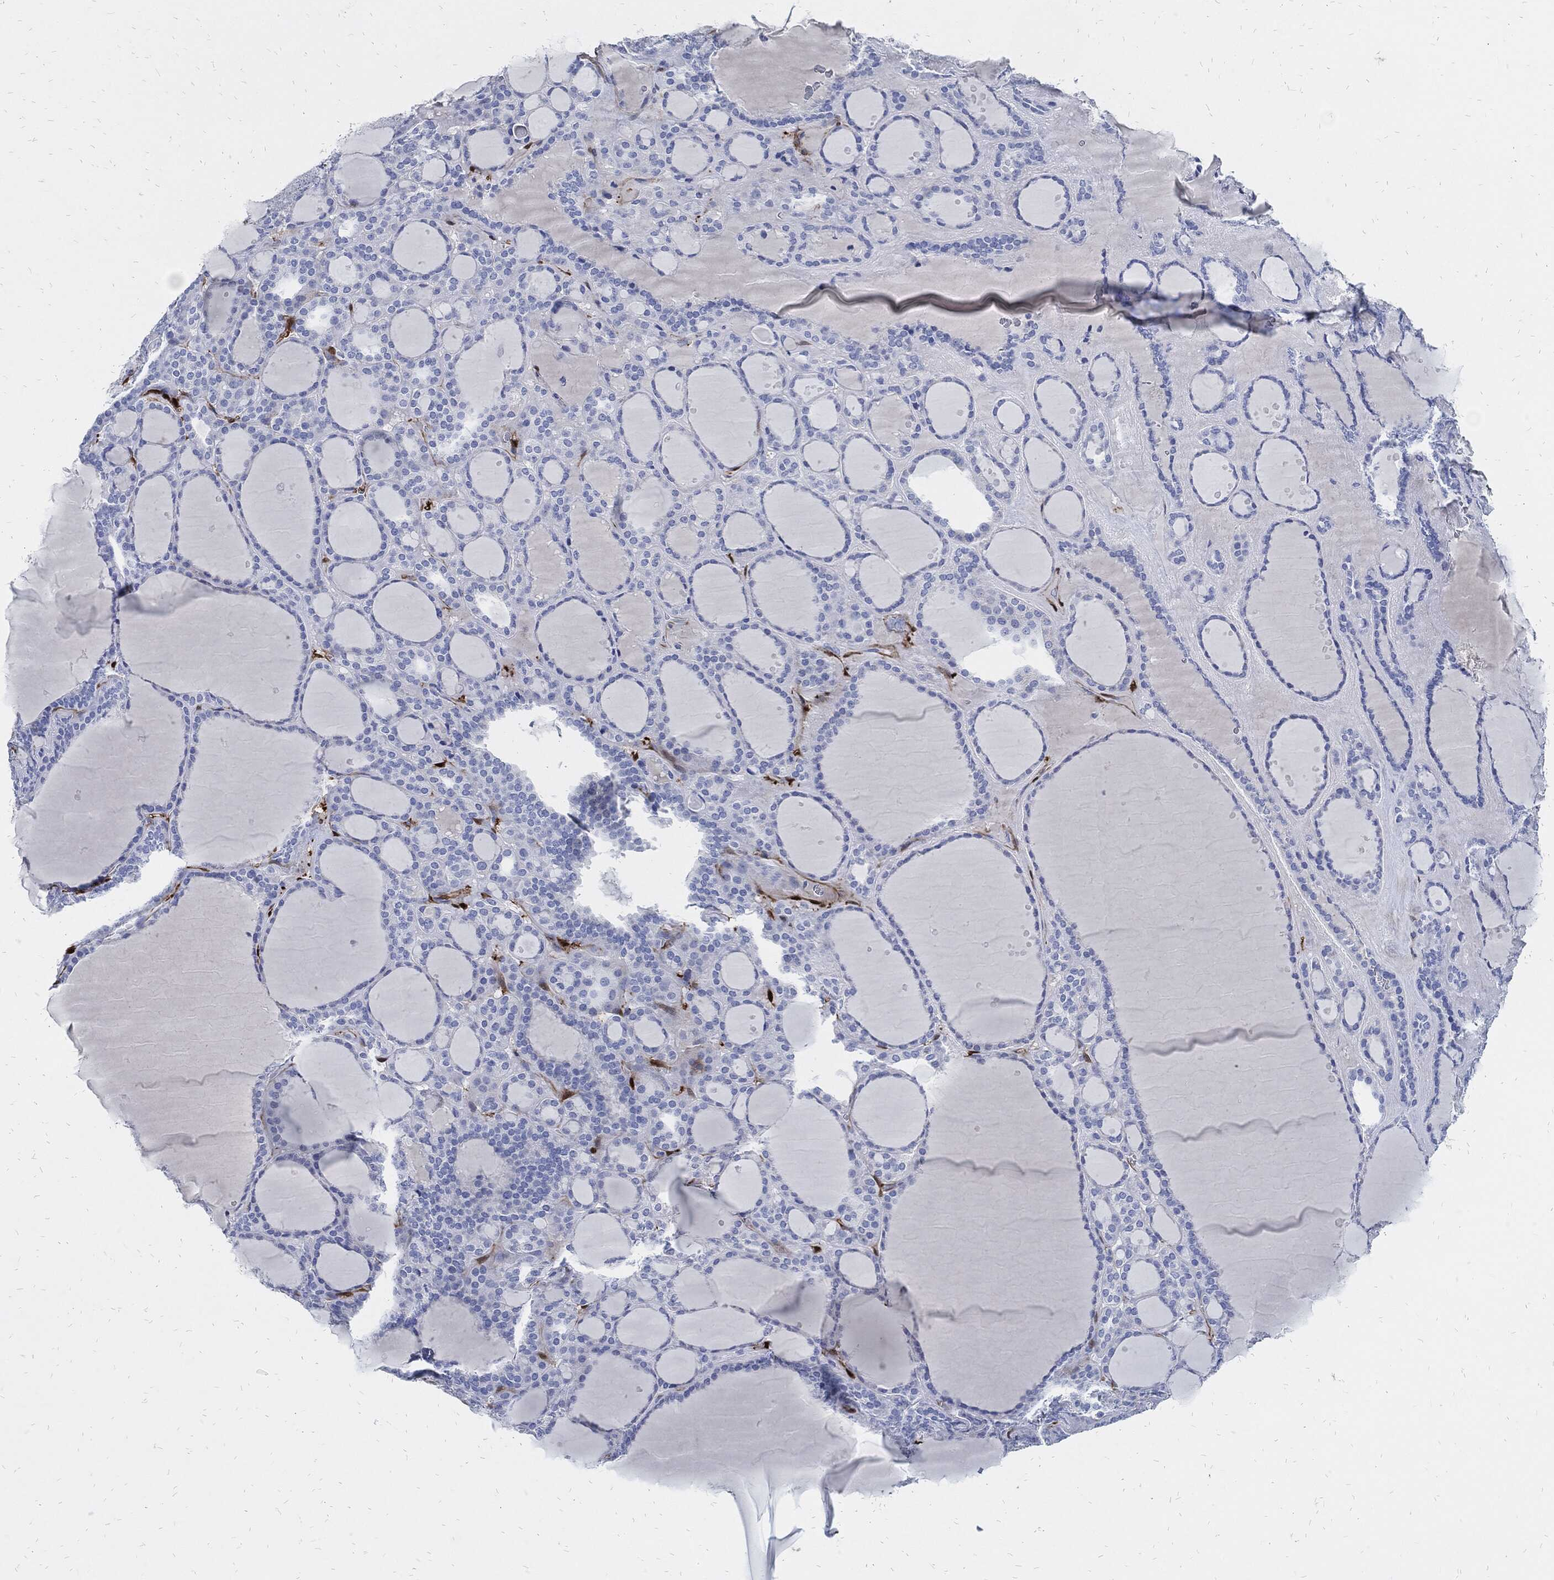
{"staining": {"intensity": "negative", "quantity": "none", "location": "none"}, "tissue": "thyroid gland", "cell_type": "Glandular cells", "image_type": "normal", "snomed": [{"axis": "morphology", "description": "Normal tissue, NOS"}, {"axis": "topography", "description": "Thyroid gland"}], "caption": "DAB (3,3'-diaminobenzidine) immunohistochemical staining of unremarkable thyroid gland displays no significant expression in glandular cells.", "gene": "FABP4", "patient": {"sex": "male", "age": 63}}